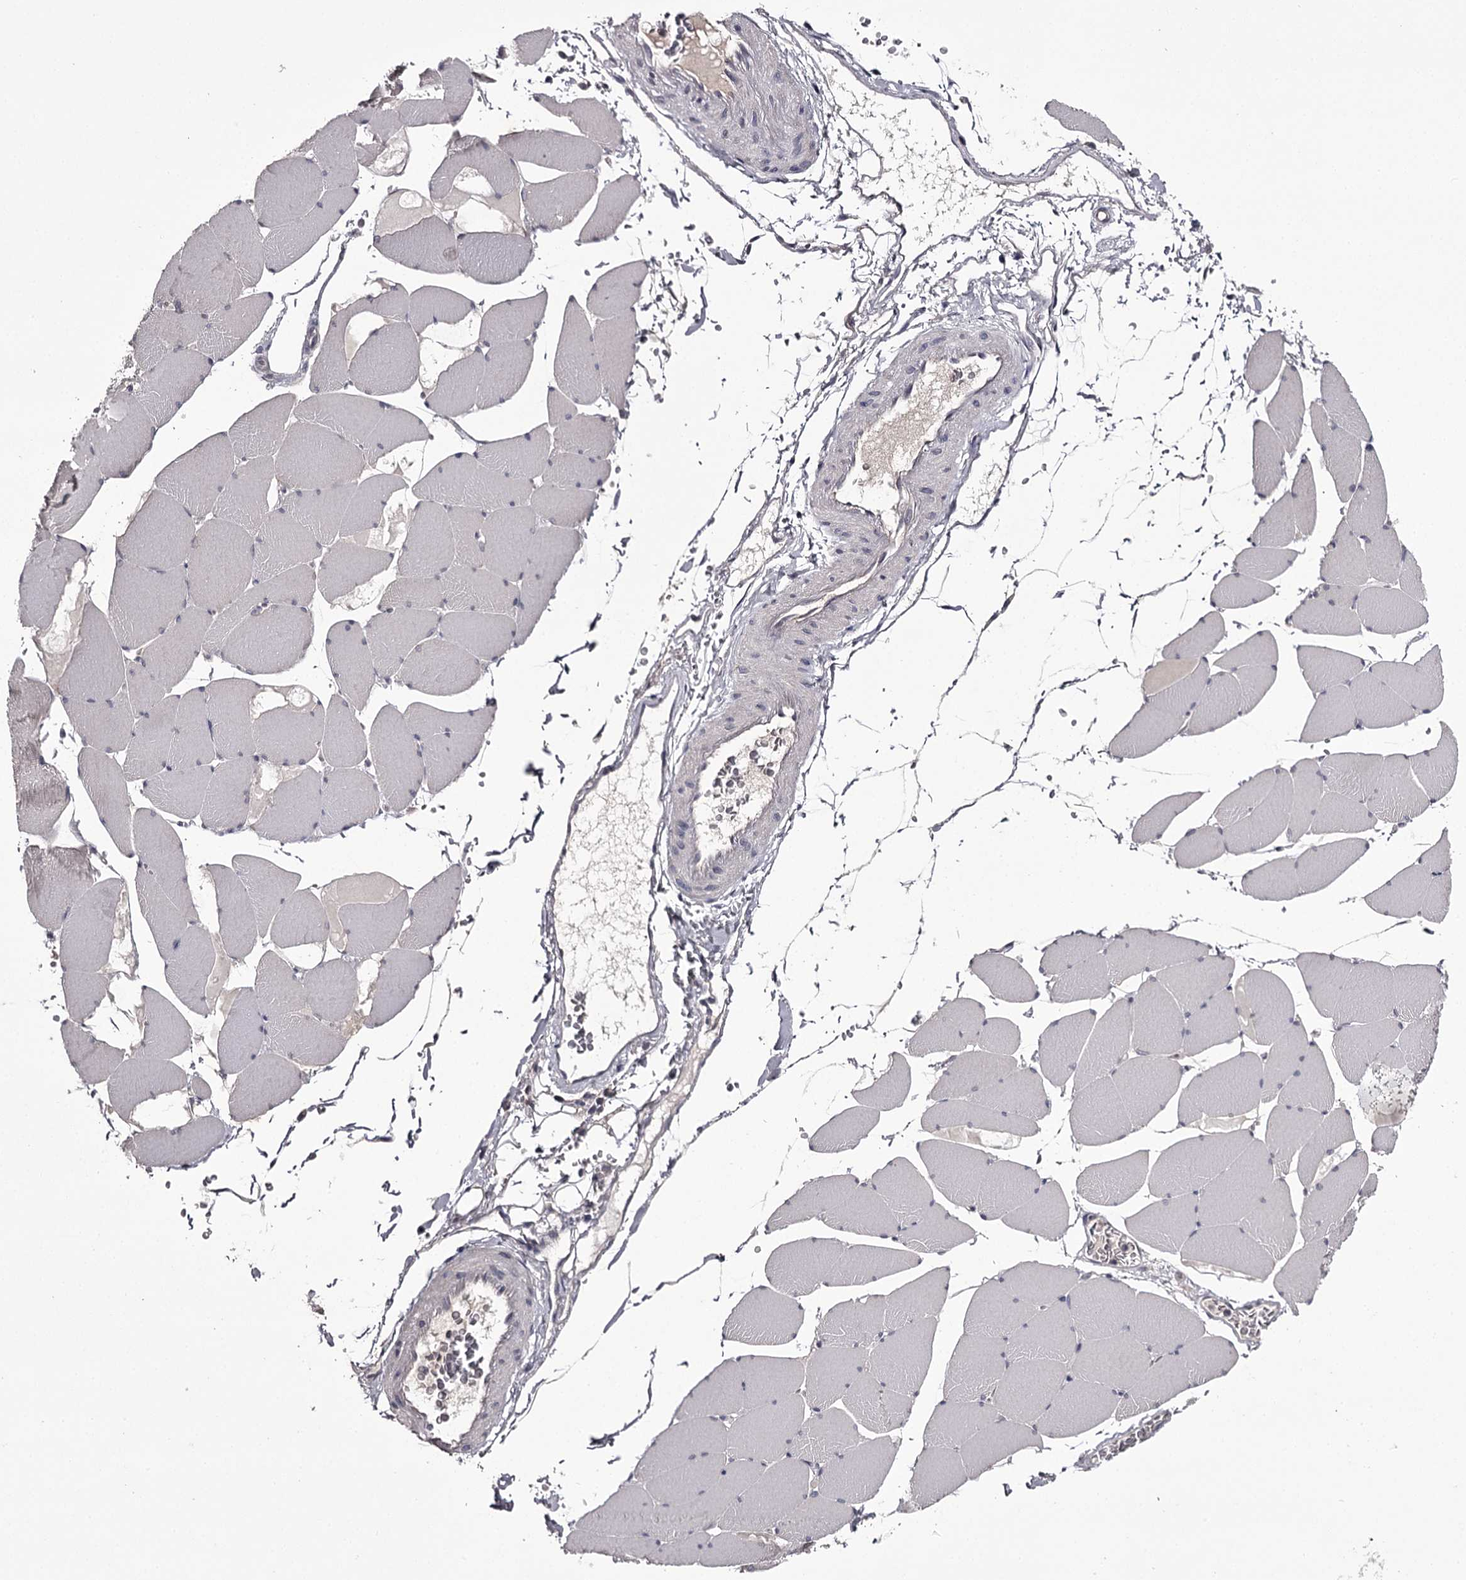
{"staining": {"intensity": "negative", "quantity": "none", "location": "none"}, "tissue": "skeletal muscle", "cell_type": "Myocytes", "image_type": "normal", "snomed": [{"axis": "morphology", "description": "Normal tissue, NOS"}, {"axis": "topography", "description": "Skeletal muscle"}, {"axis": "topography", "description": "Head-Neck"}], "caption": "This image is of normal skeletal muscle stained with immunohistochemistry to label a protein in brown with the nuclei are counter-stained blue. There is no expression in myocytes.", "gene": "PRM2", "patient": {"sex": "male", "age": 66}}